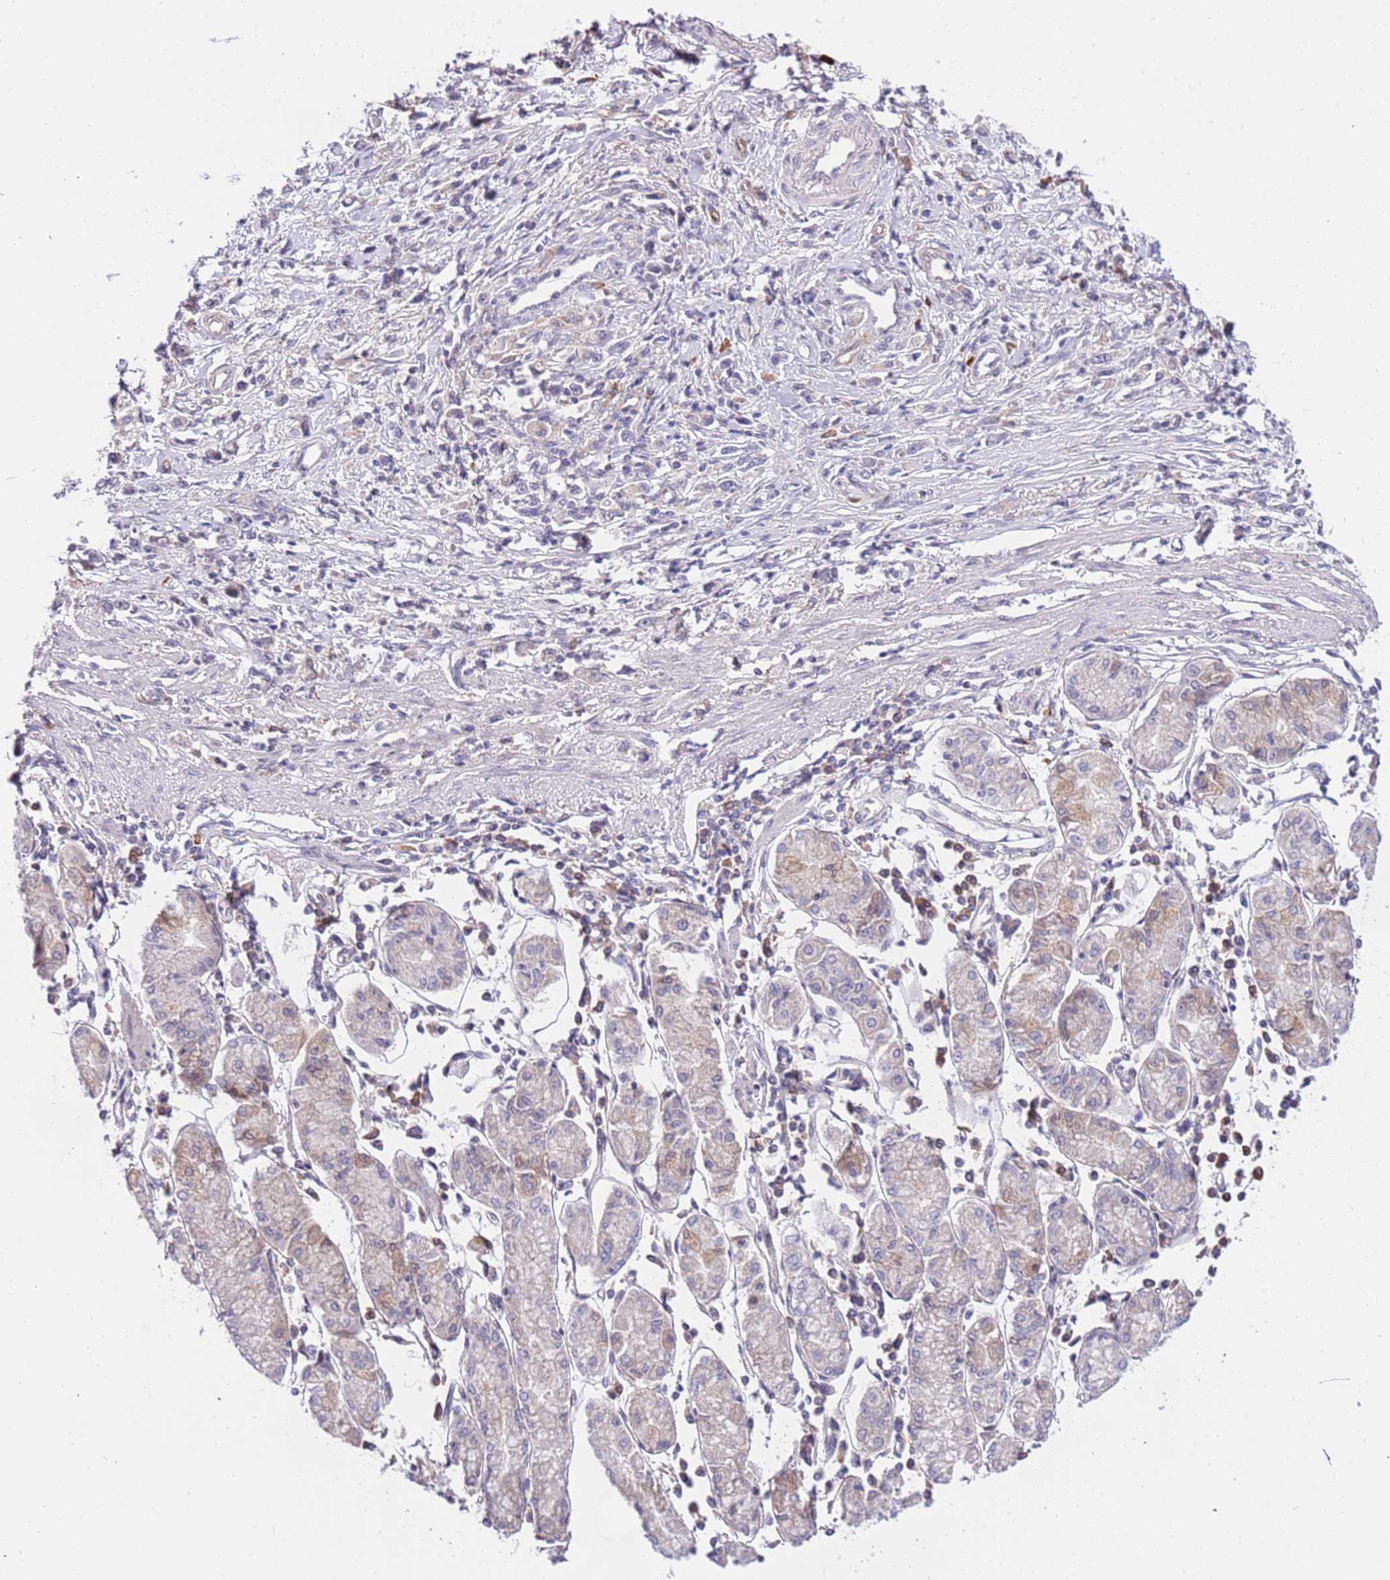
{"staining": {"intensity": "weak", "quantity": "<25%", "location": "cytoplasmic/membranous"}, "tissue": "stomach cancer", "cell_type": "Tumor cells", "image_type": "cancer", "snomed": [{"axis": "morphology", "description": "Adenocarcinoma, NOS"}, {"axis": "topography", "description": "Stomach"}], "caption": "Immunohistochemical staining of stomach cancer demonstrates no significant positivity in tumor cells. (DAB (3,3'-diaminobenzidine) immunohistochemistry, high magnification).", "gene": "MAGEF1", "patient": {"sex": "female", "age": 59}}